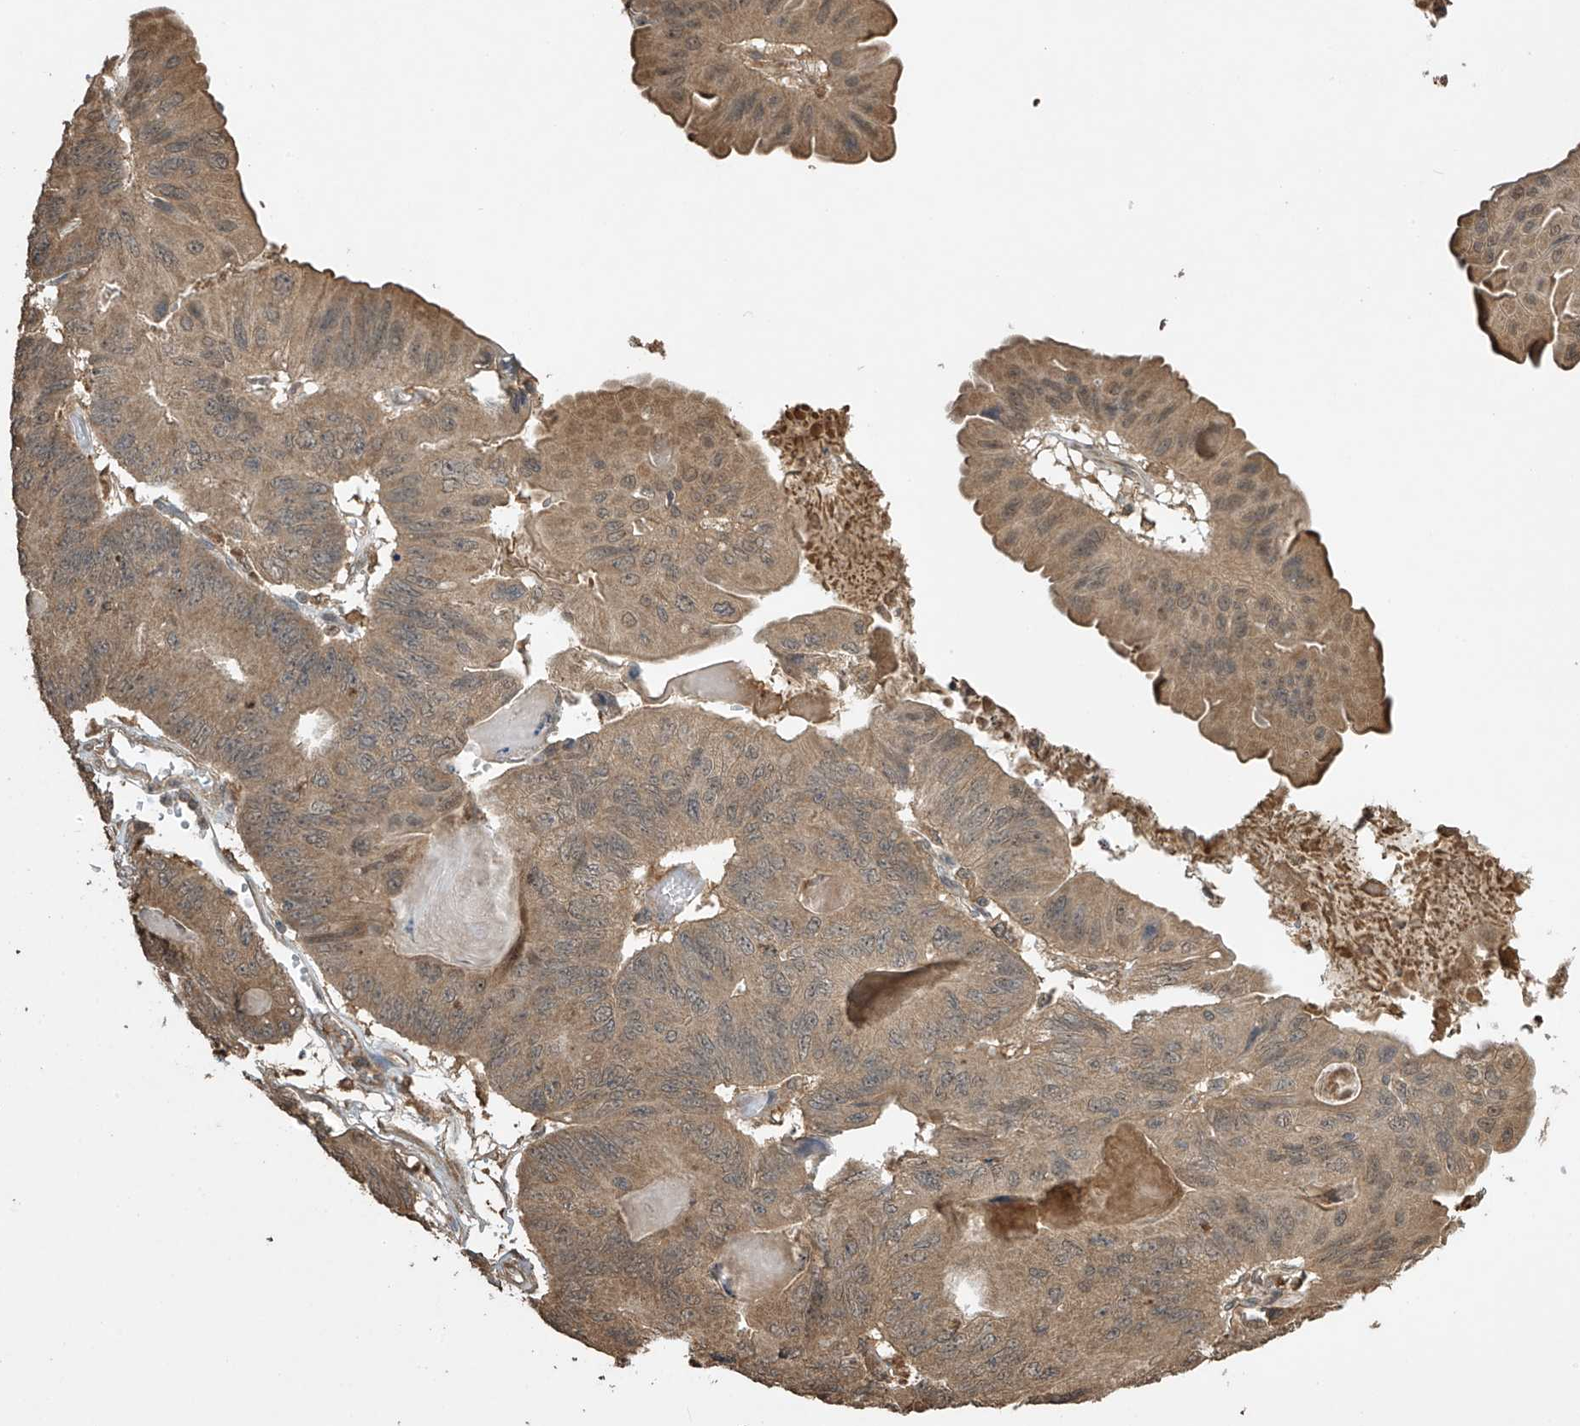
{"staining": {"intensity": "moderate", "quantity": ">75%", "location": "cytoplasmic/membranous"}, "tissue": "ovarian cancer", "cell_type": "Tumor cells", "image_type": "cancer", "snomed": [{"axis": "morphology", "description": "Cystadenocarcinoma, mucinous, NOS"}, {"axis": "topography", "description": "Ovary"}], "caption": "Tumor cells exhibit medium levels of moderate cytoplasmic/membranous positivity in about >75% of cells in human ovarian mucinous cystadenocarcinoma.", "gene": "SLFN14", "patient": {"sex": "female", "age": 61}}